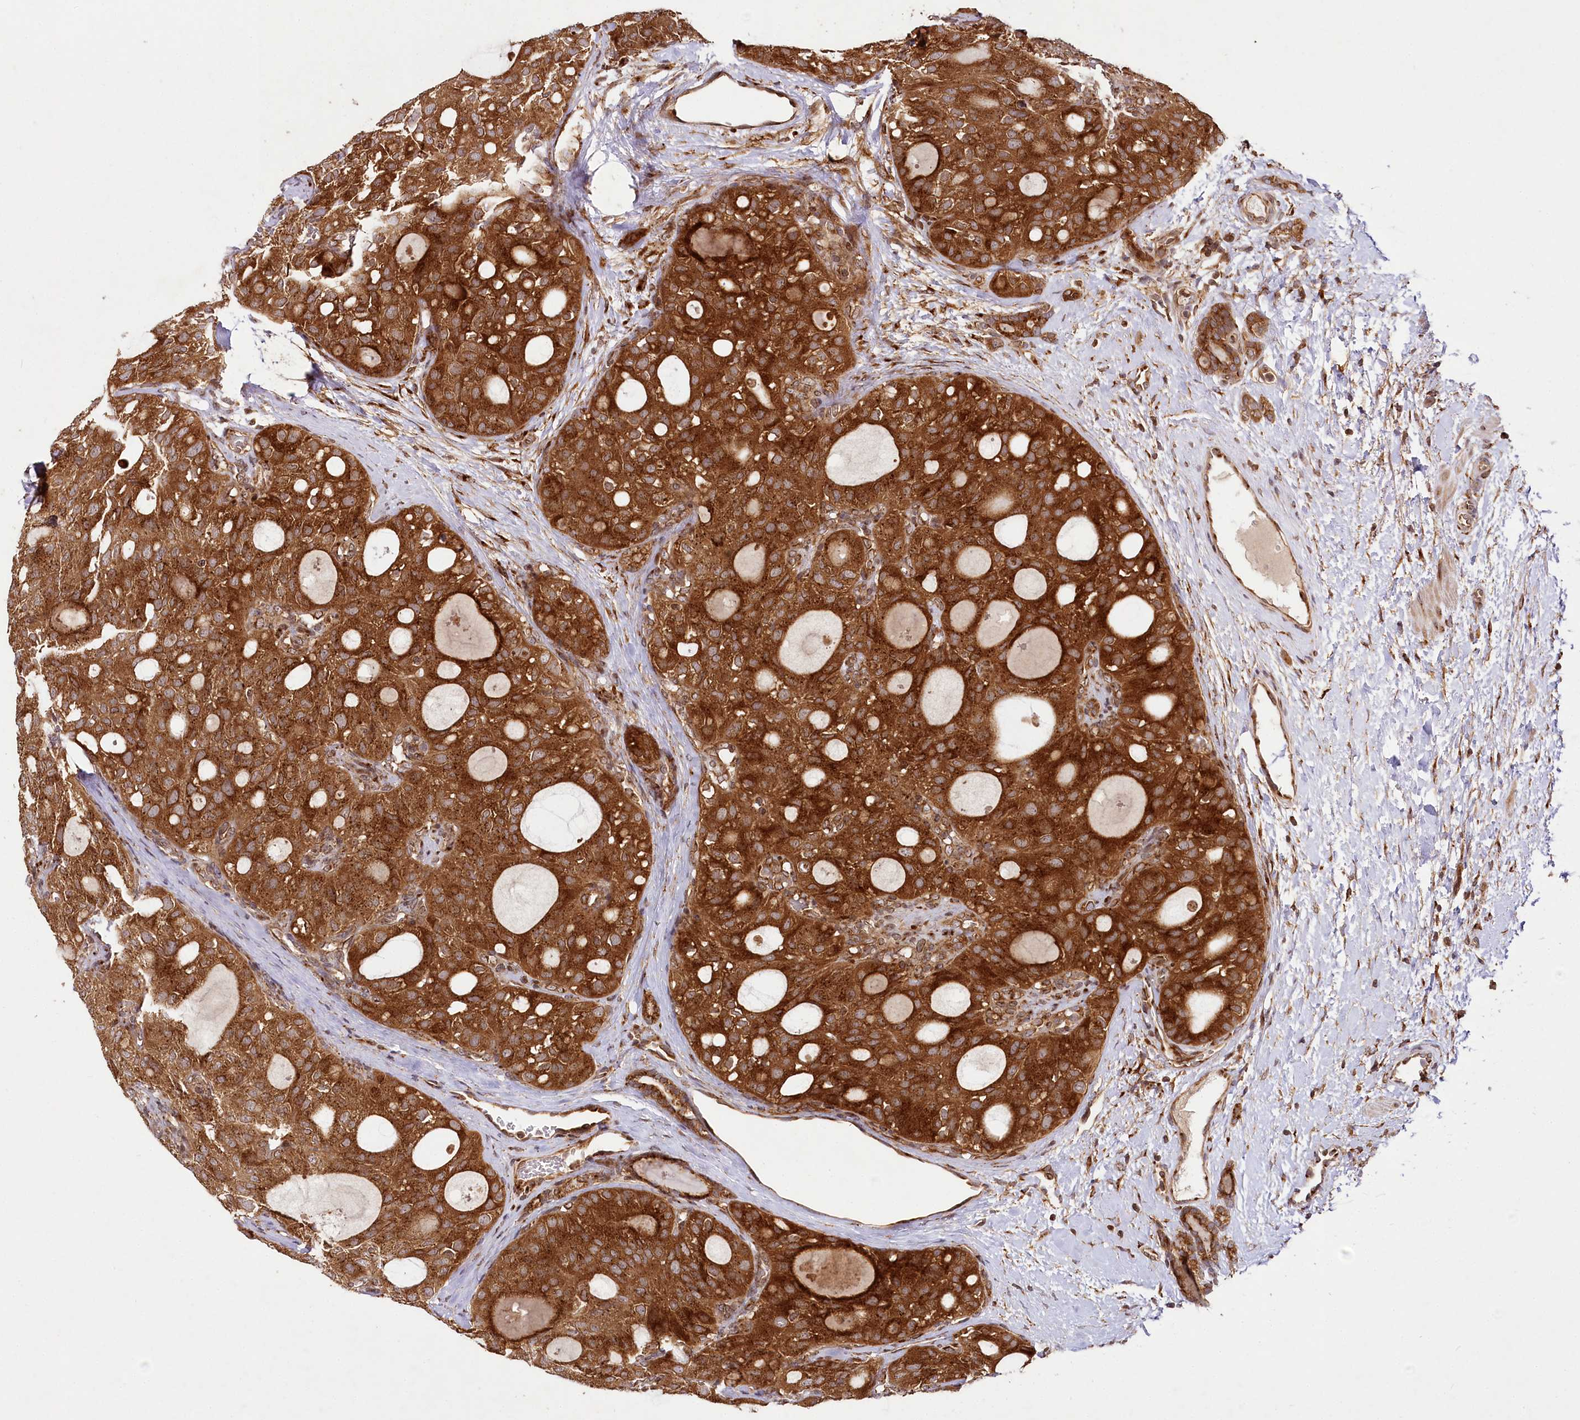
{"staining": {"intensity": "strong", "quantity": ">75%", "location": "cytoplasmic/membranous"}, "tissue": "thyroid cancer", "cell_type": "Tumor cells", "image_type": "cancer", "snomed": [{"axis": "morphology", "description": "Follicular adenoma carcinoma, NOS"}, {"axis": "topography", "description": "Thyroid gland"}], "caption": "A brown stain highlights strong cytoplasmic/membranous positivity of a protein in human thyroid follicular adenoma carcinoma tumor cells.", "gene": "COPG1", "patient": {"sex": "male", "age": 75}}